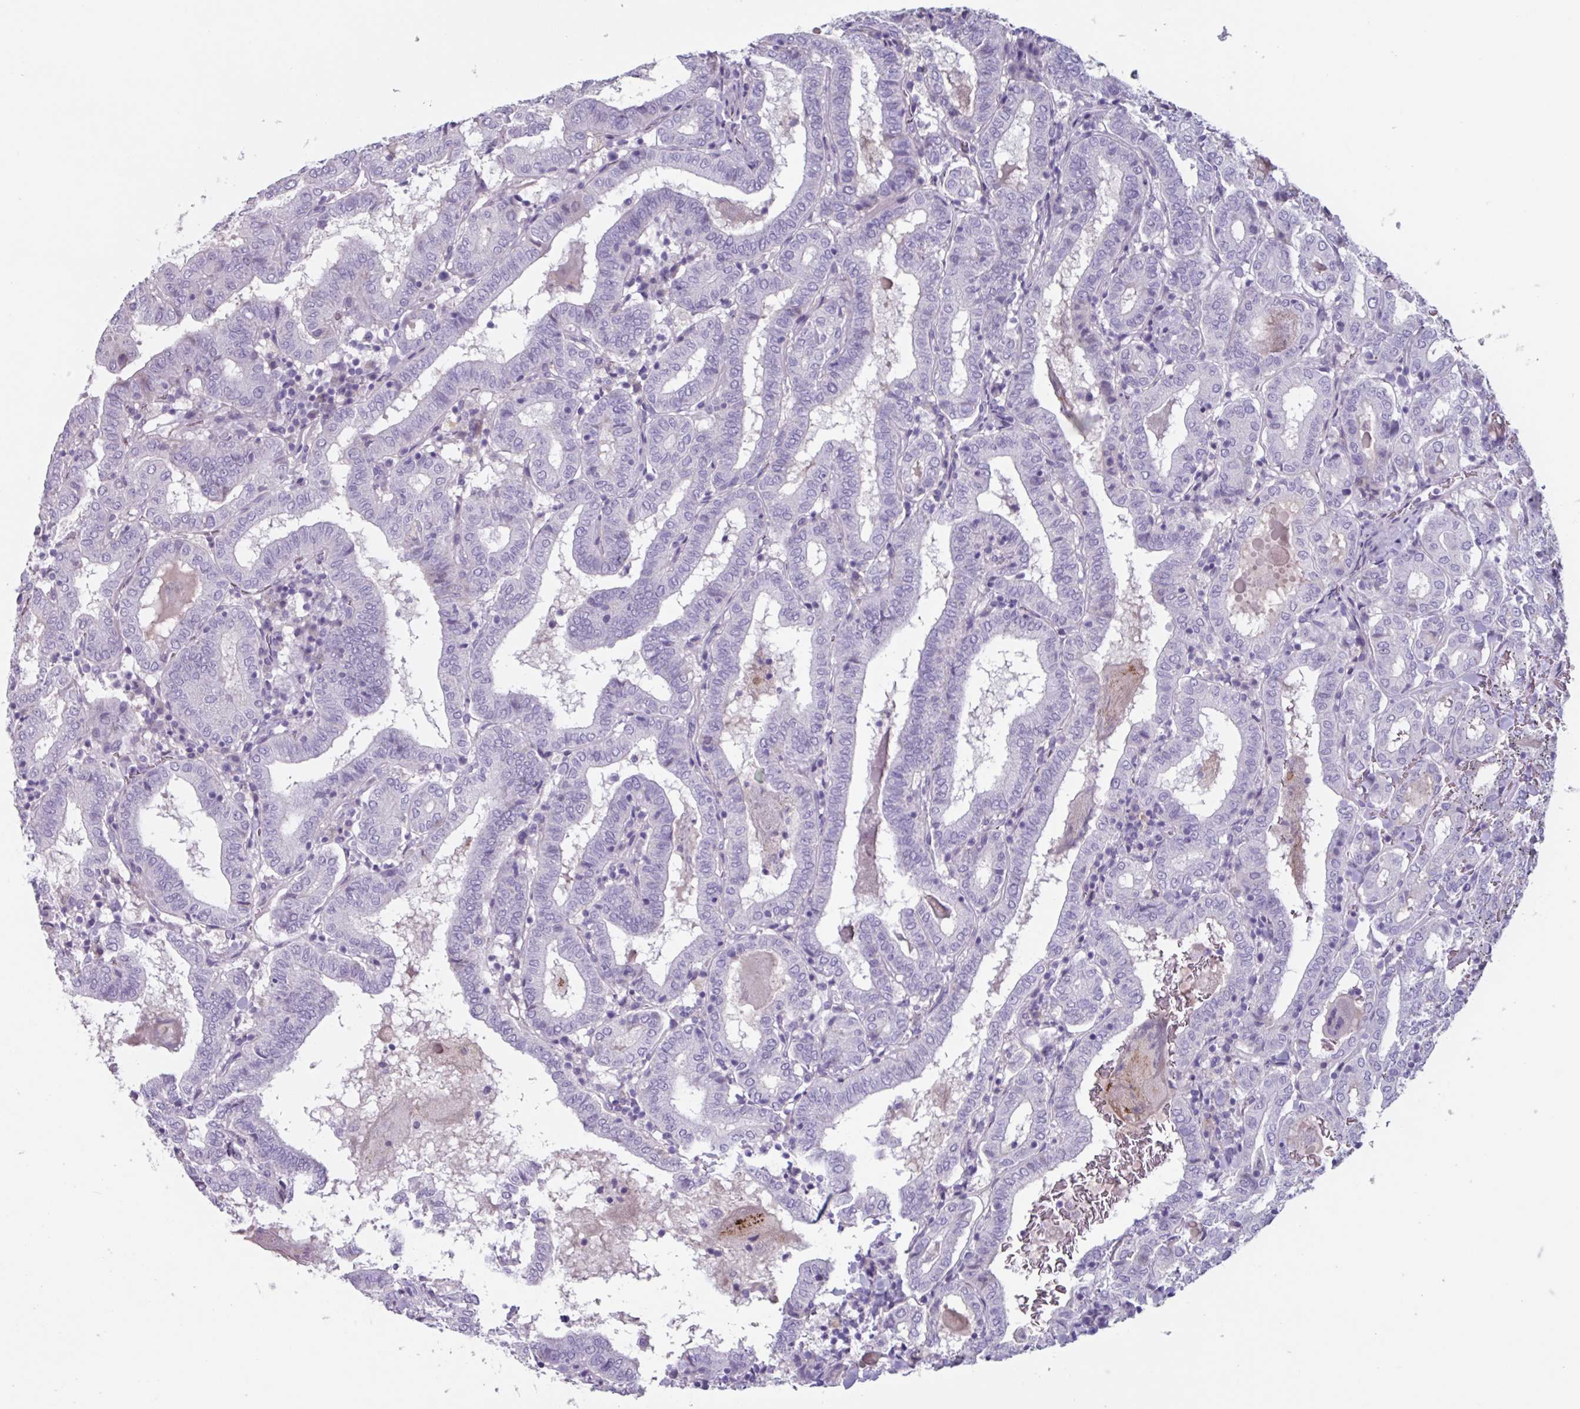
{"staining": {"intensity": "negative", "quantity": "none", "location": "none"}, "tissue": "thyroid cancer", "cell_type": "Tumor cells", "image_type": "cancer", "snomed": [{"axis": "morphology", "description": "Papillary adenocarcinoma, NOS"}, {"axis": "topography", "description": "Thyroid gland"}], "caption": "A micrograph of thyroid cancer (papillary adenocarcinoma) stained for a protein exhibits no brown staining in tumor cells.", "gene": "OR2T10", "patient": {"sex": "female", "age": 72}}